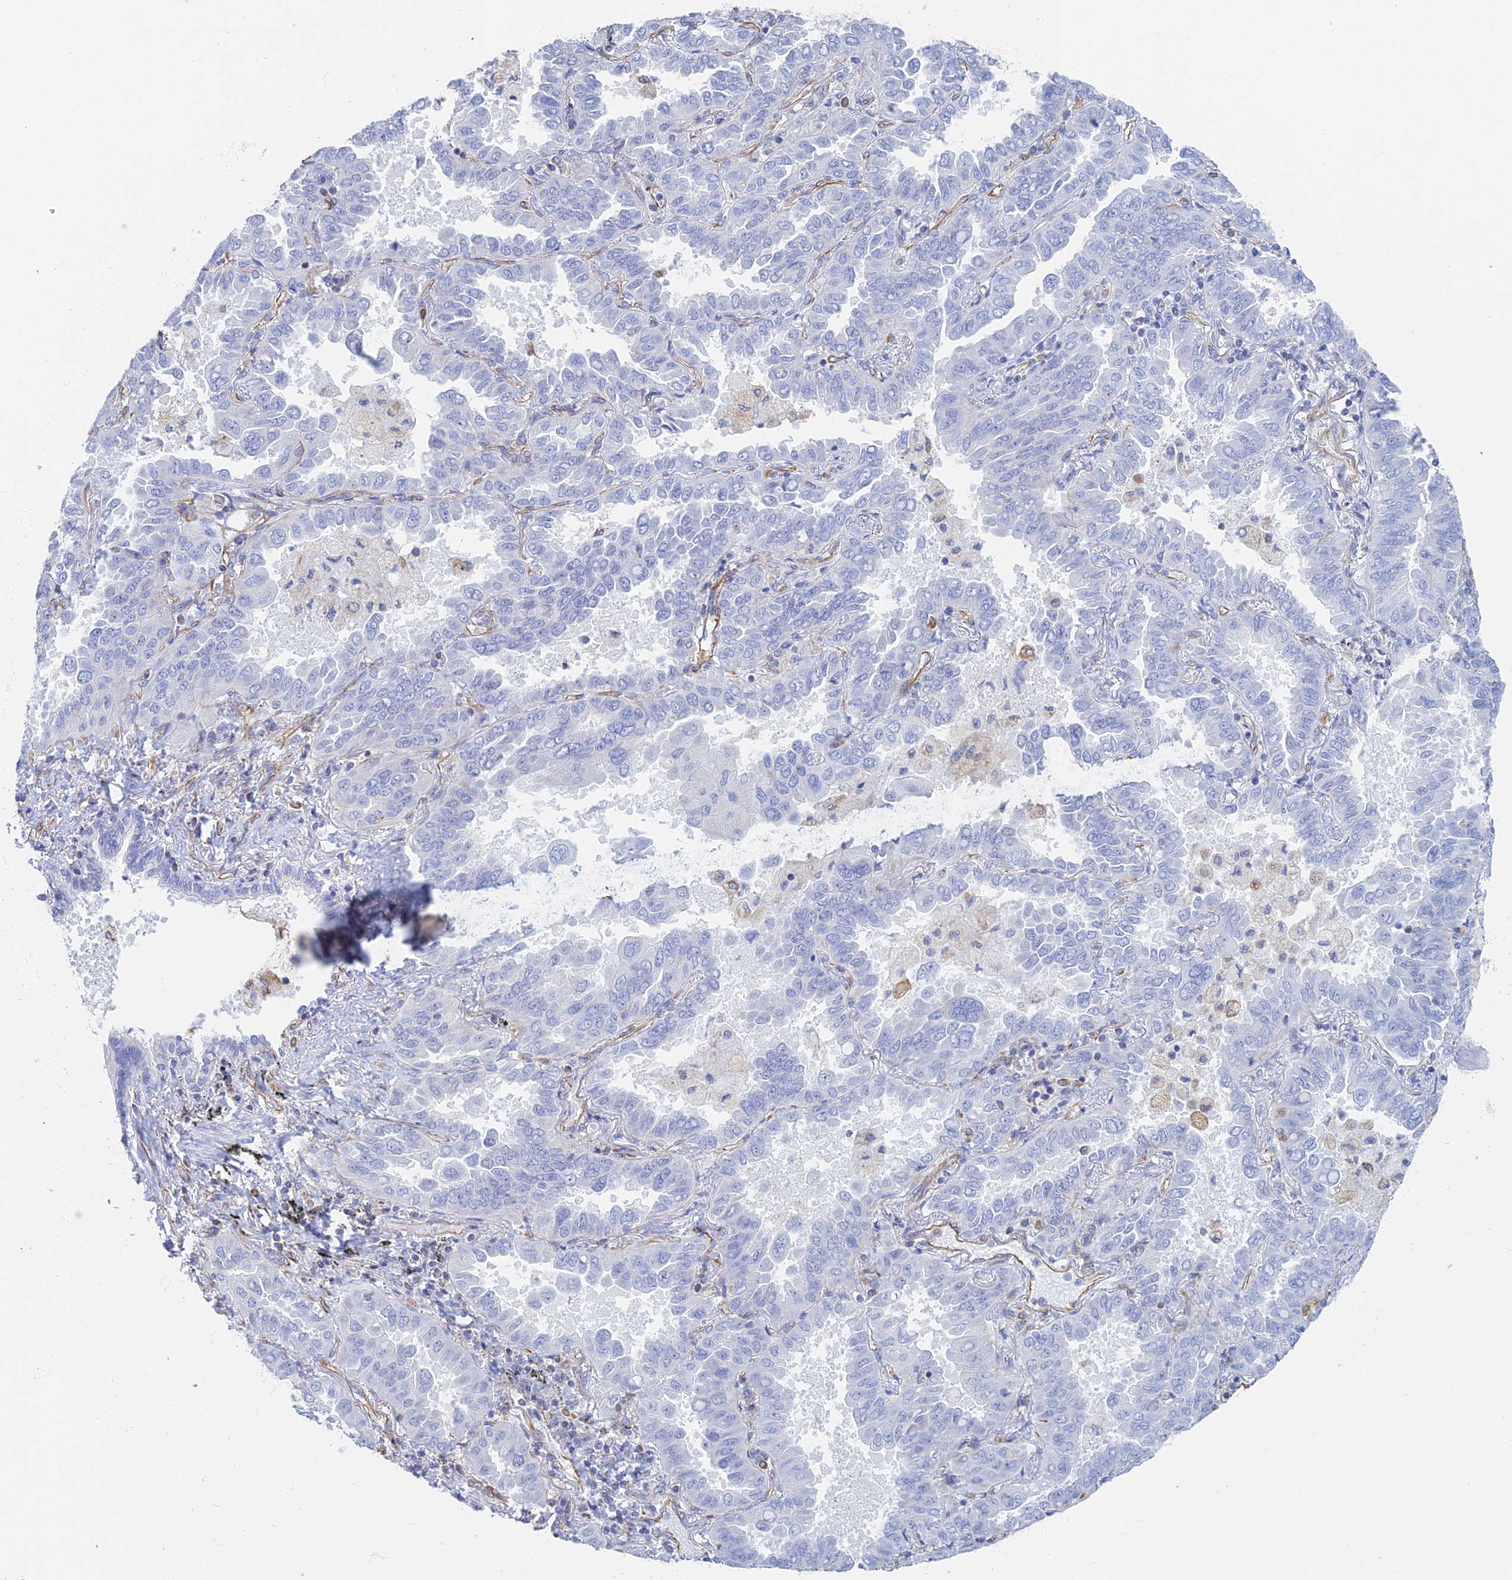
{"staining": {"intensity": "negative", "quantity": "none", "location": "none"}, "tissue": "lung cancer", "cell_type": "Tumor cells", "image_type": "cancer", "snomed": [{"axis": "morphology", "description": "Adenocarcinoma, NOS"}, {"axis": "topography", "description": "Lung"}], "caption": "Immunohistochemical staining of lung adenocarcinoma shows no significant positivity in tumor cells. (Brightfield microscopy of DAB IHC at high magnification).", "gene": "RMC1", "patient": {"sex": "male", "age": 64}}